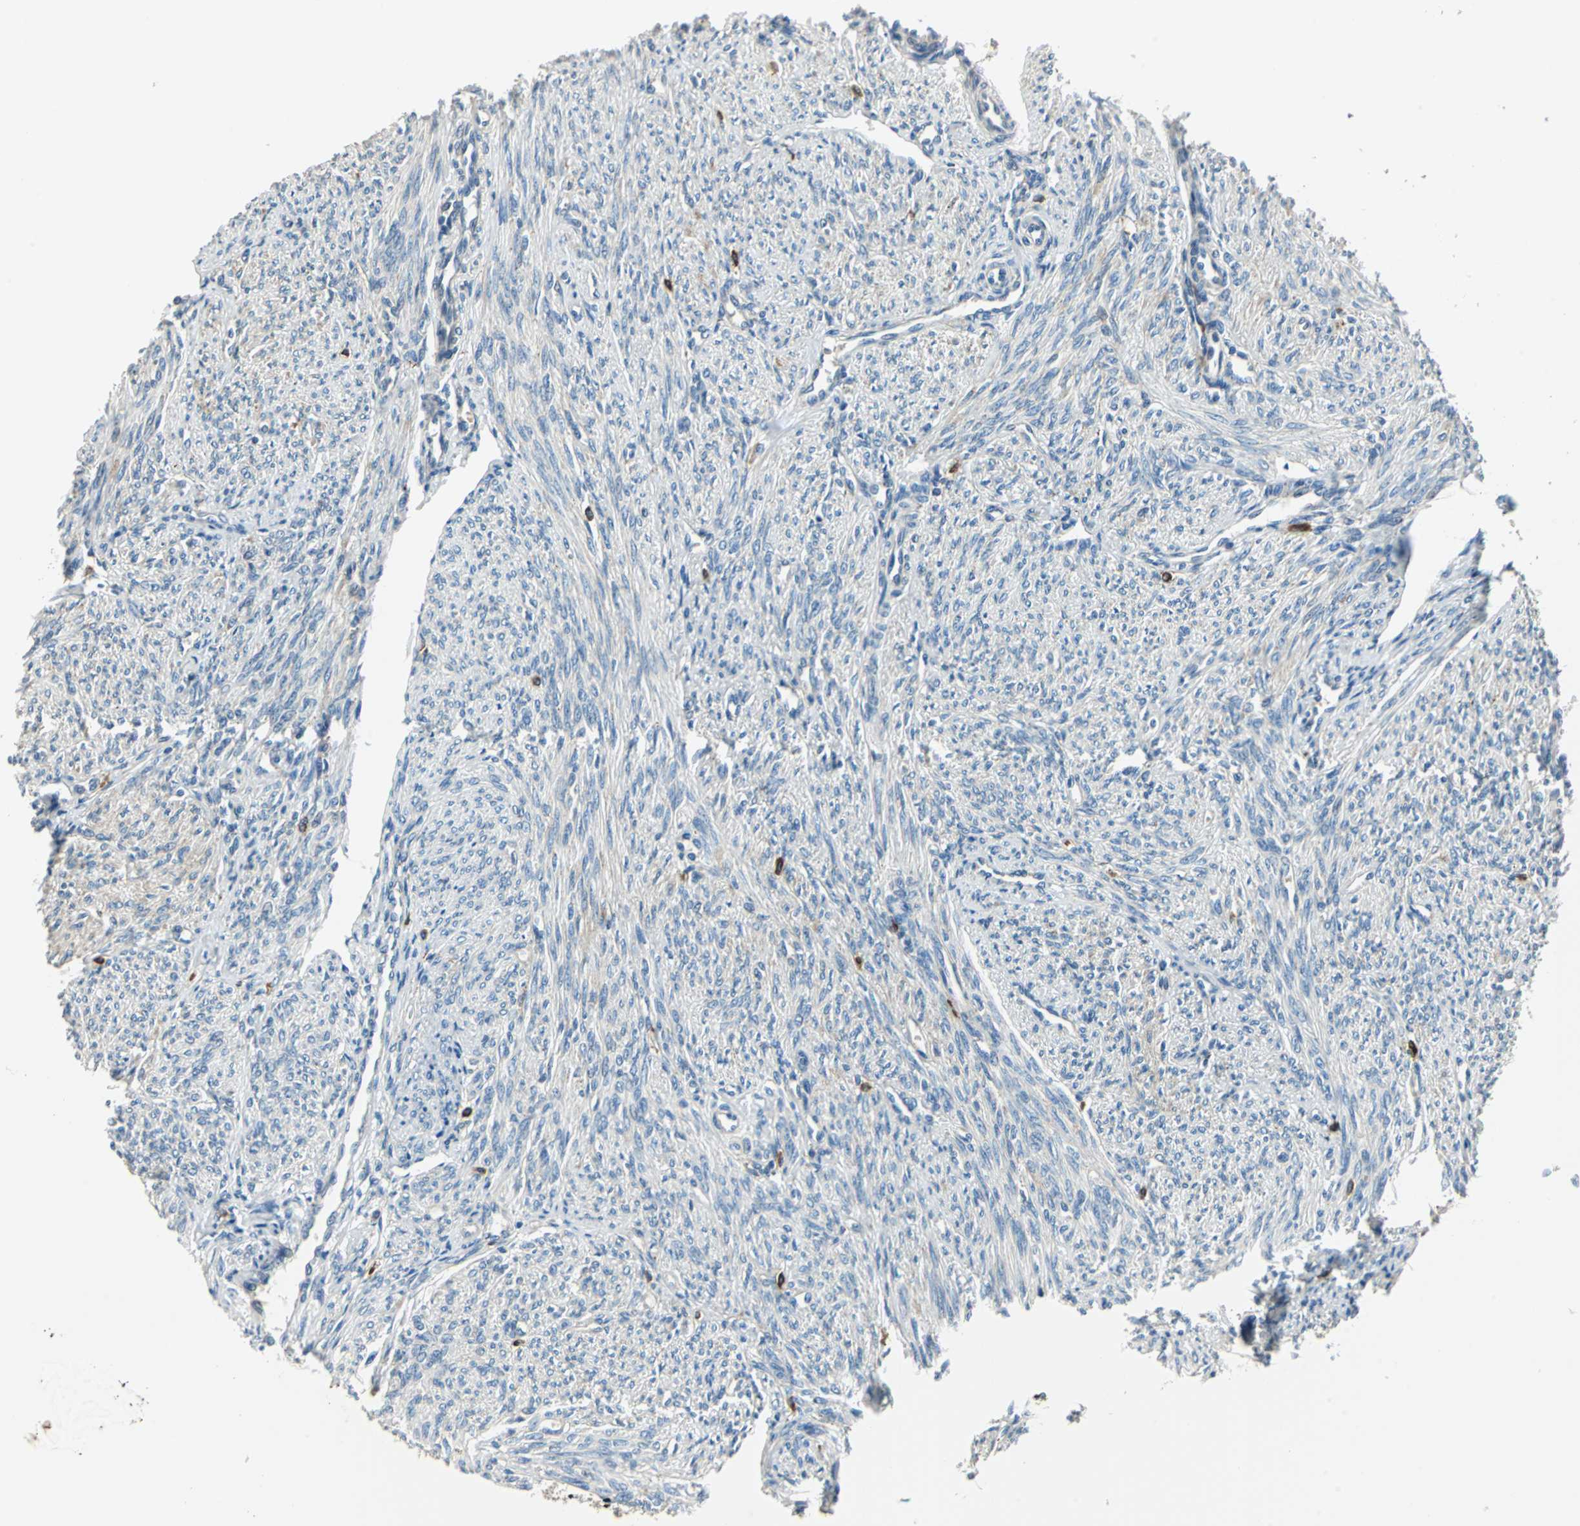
{"staining": {"intensity": "strong", "quantity": "<25%", "location": "cytoplasmic/membranous"}, "tissue": "smooth muscle", "cell_type": "Smooth muscle cells", "image_type": "normal", "snomed": [{"axis": "morphology", "description": "Normal tissue, NOS"}, {"axis": "topography", "description": "Smooth muscle"}], "caption": "IHC photomicrograph of unremarkable smooth muscle: smooth muscle stained using immunohistochemistry (IHC) displays medium levels of strong protein expression localized specifically in the cytoplasmic/membranous of smooth muscle cells, appearing as a cytoplasmic/membranous brown color.", "gene": "NIT1", "patient": {"sex": "female", "age": 65}}